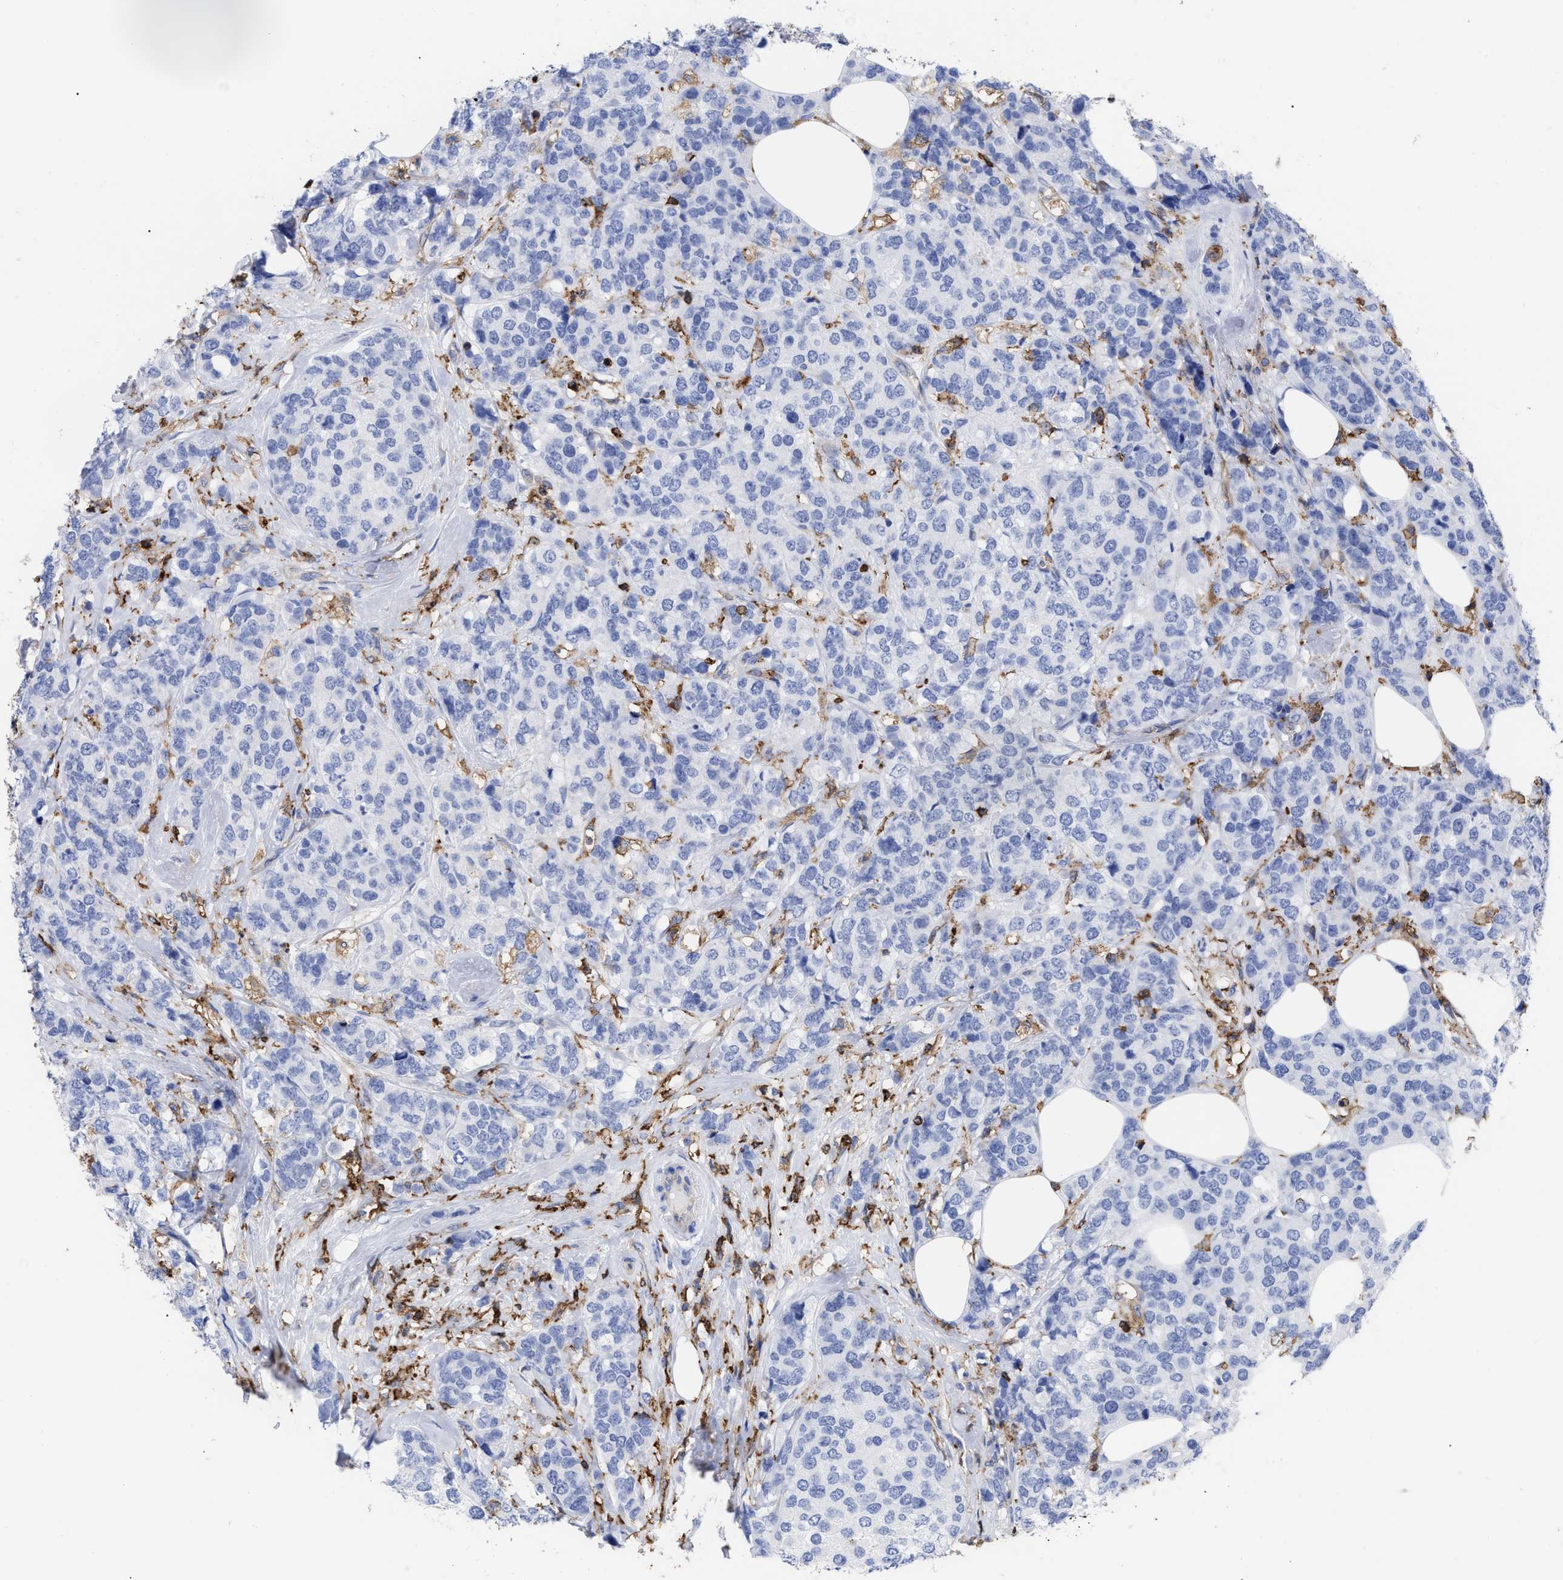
{"staining": {"intensity": "negative", "quantity": "none", "location": "none"}, "tissue": "breast cancer", "cell_type": "Tumor cells", "image_type": "cancer", "snomed": [{"axis": "morphology", "description": "Lobular carcinoma"}, {"axis": "topography", "description": "Breast"}], "caption": "Image shows no protein expression in tumor cells of lobular carcinoma (breast) tissue. Brightfield microscopy of immunohistochemistry stained with DAB (brown) and hematoxylin (blue), captured at high magnification.", "gene": "HCLS1", "patient": {"sex": "female", "age": 59}}